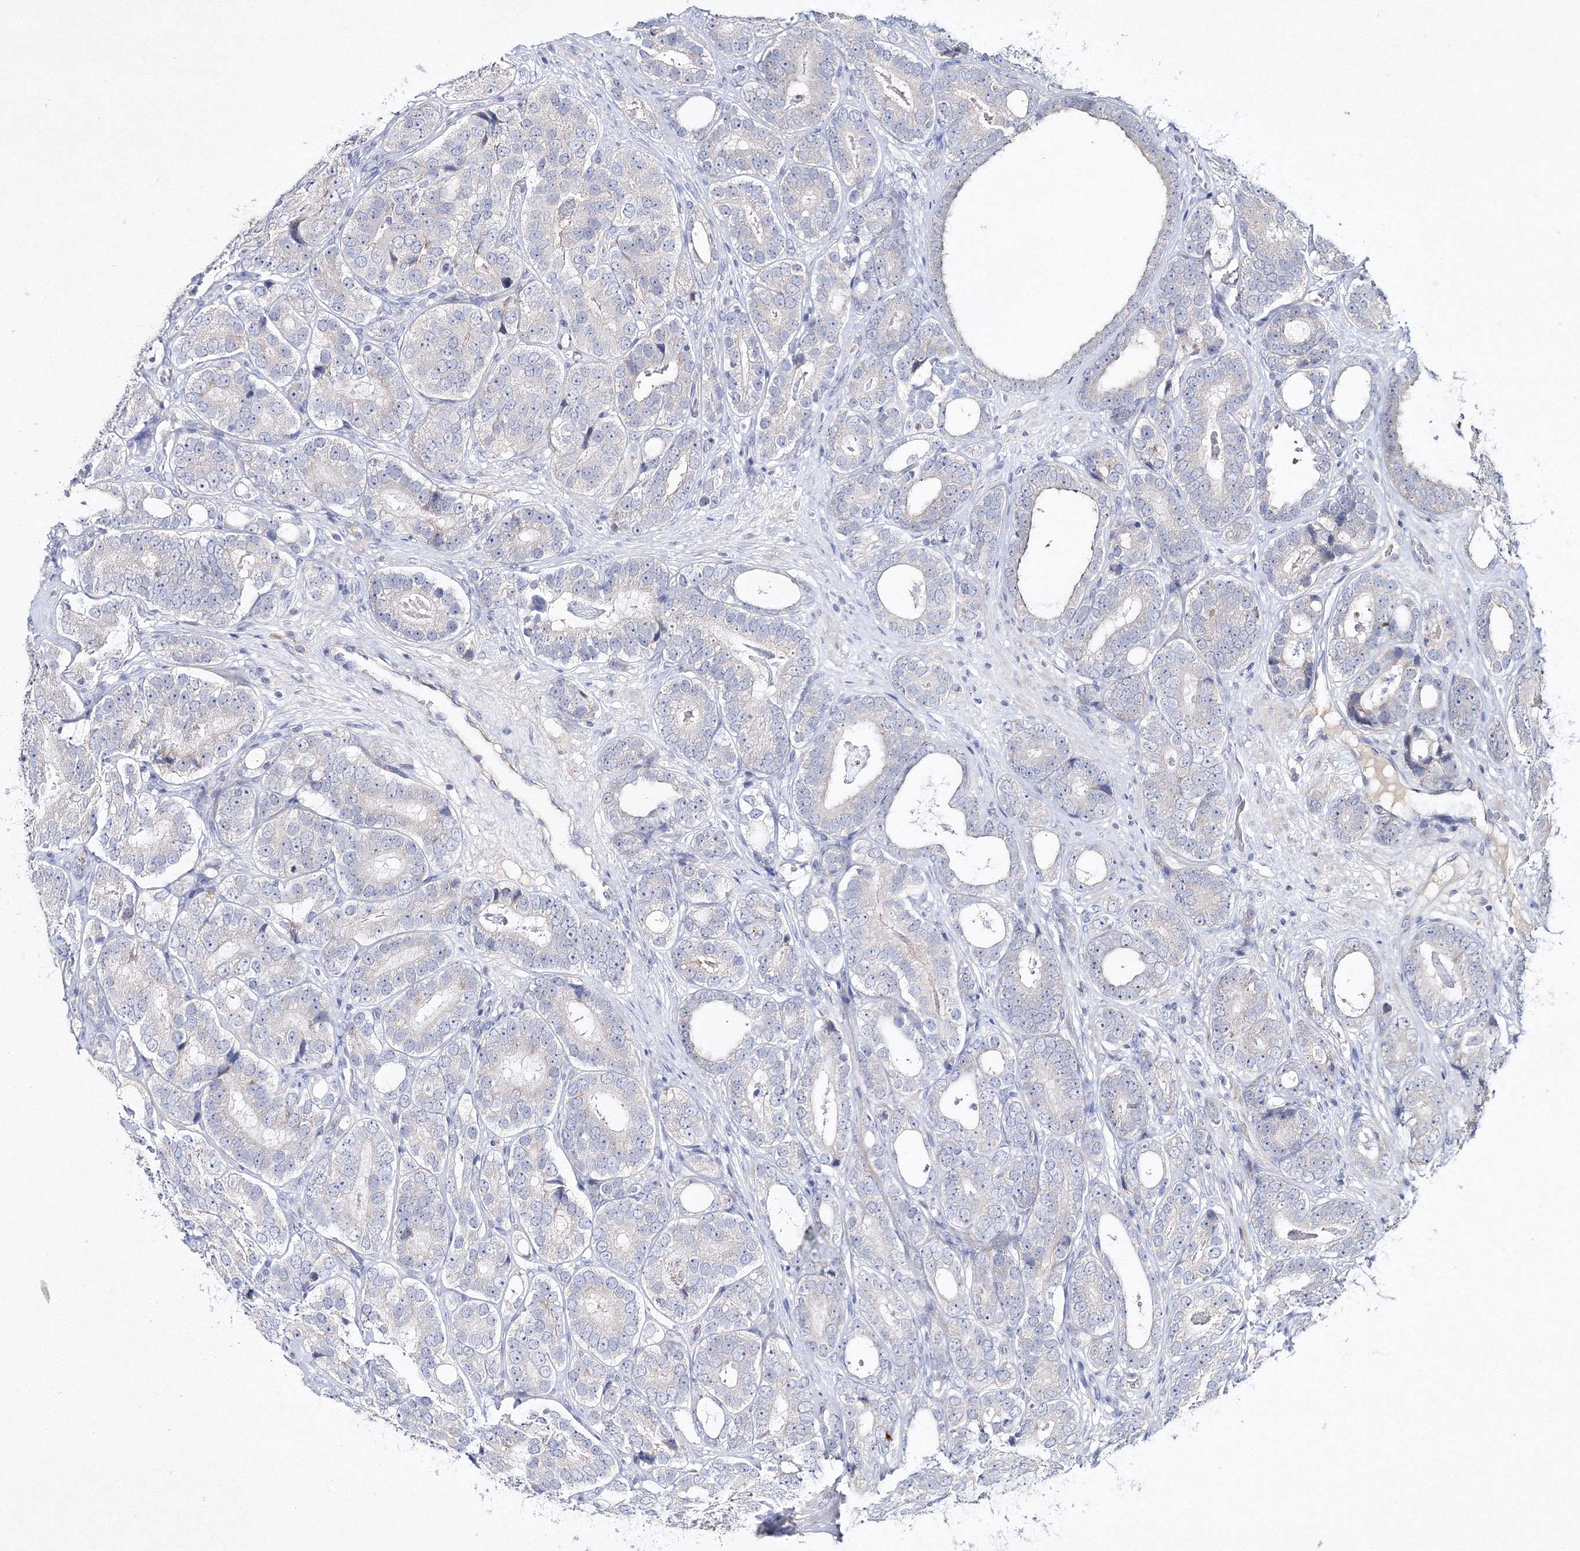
{"staining": {"intensity": "weak", "quantity": "<25%", "location": "cytoplasmic/membranous"}, "tissue": "prostate cancer", "cell_type": "Tumor cells", "image_type": "cancer", "snomed": [{"axis": "morphology", "description": "Adenocarcinoma, High grade"}, {"axis": "topography", "description": "Prostate"}], "caption": "This histopathology image is of prostate high-grade adenocarcinoma stained with immunohistochemistry to label a protein in brown with the nuclei are counter-stained blue. There is no staining in tumor cells.", "gene": "NEU4", "patient": {"sex": "male", "age": 56}}